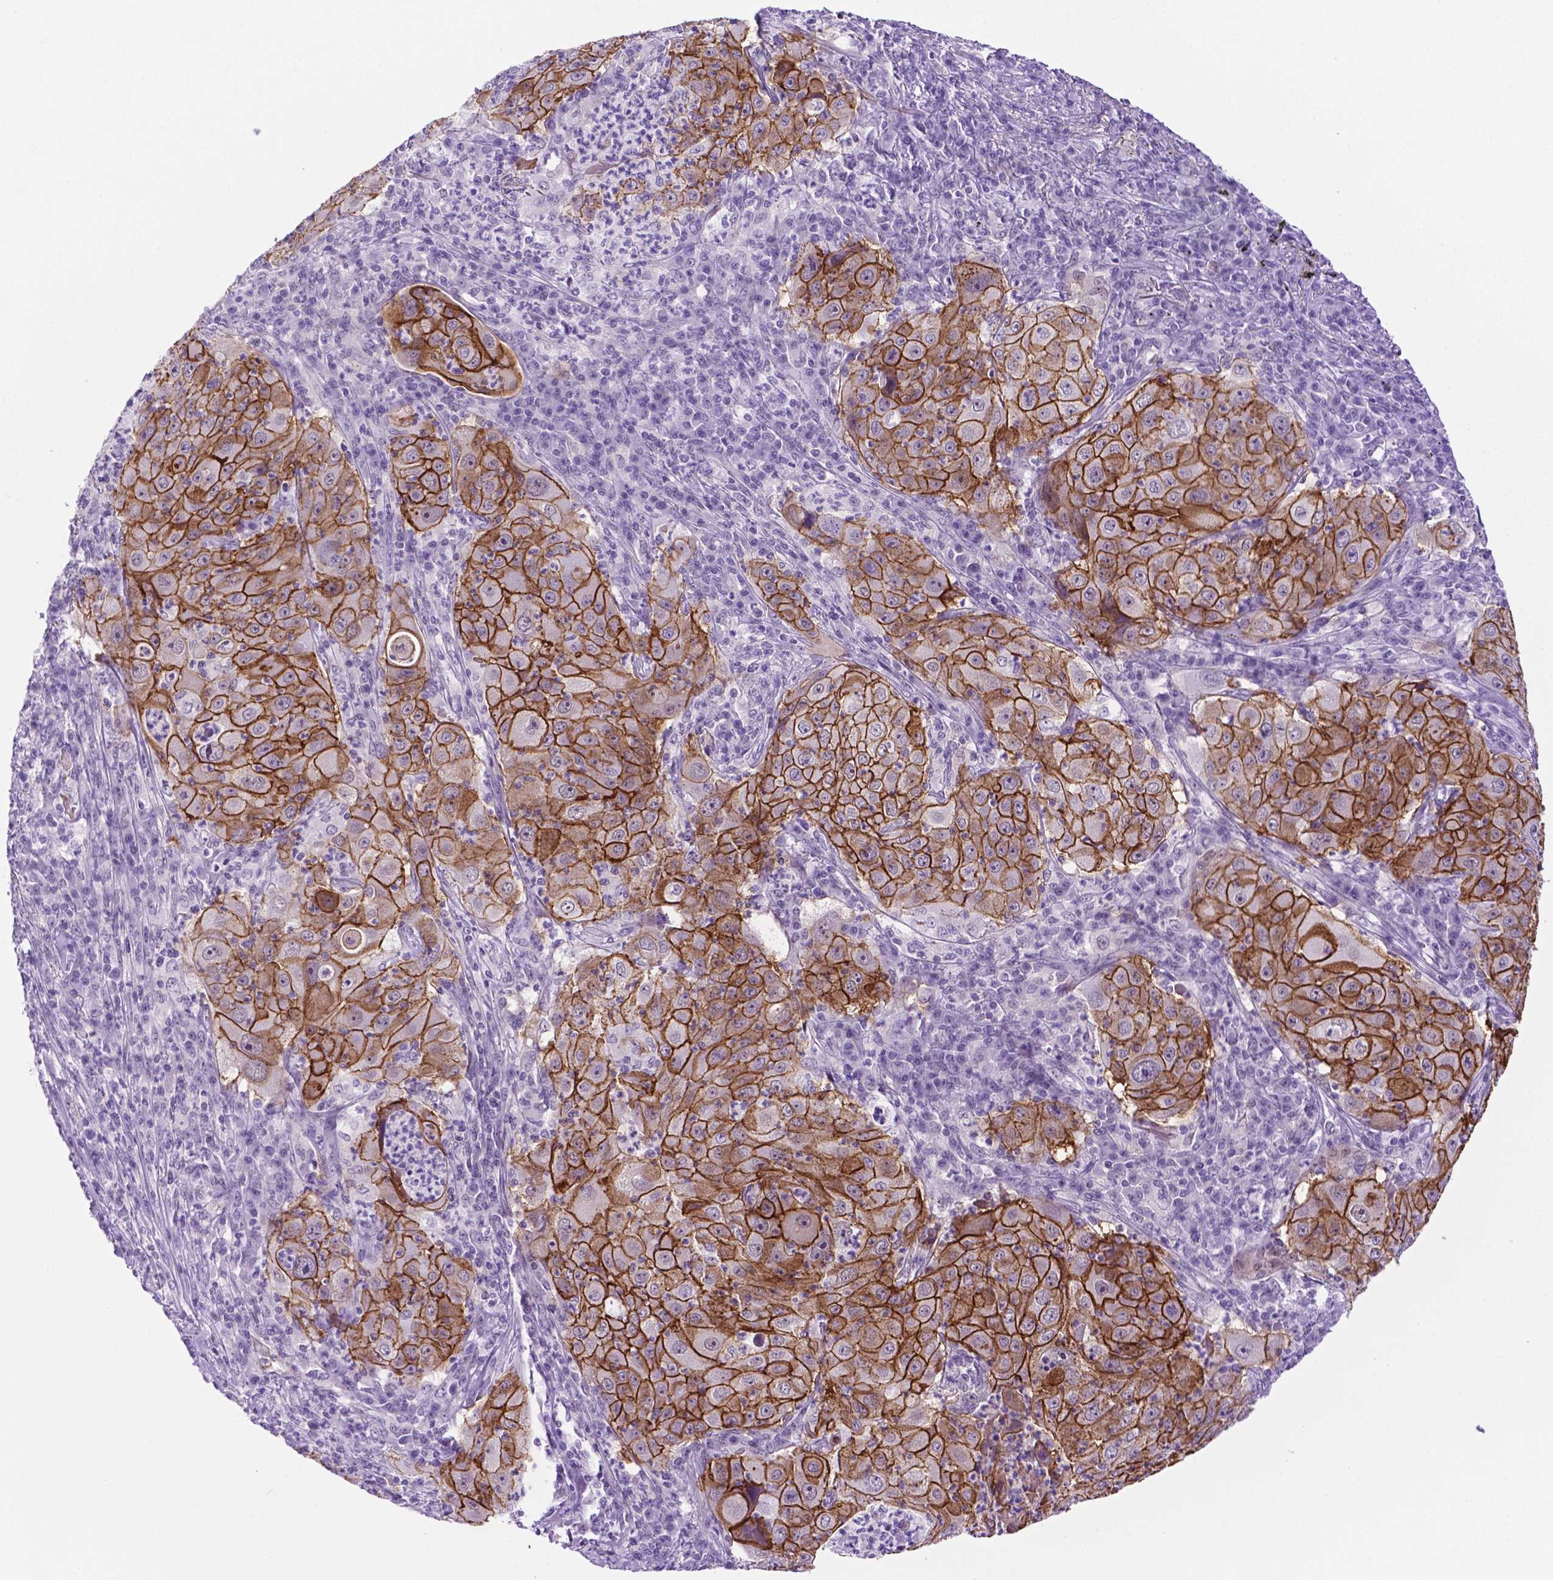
{"staining": {"intensity": "strong", "quantity": ">75%", "location": "cytoplasmic/membranous"}, "tissue": "lung cancer", "cell_type": "Tumor cells", "image_type": "cancer", "snomed": [{"axis": "morphology", "description": "Squamous cell carcinoma, NOS"}, {"axis": "topography", "description": "Lung"}], "caption": "Lung squamous cell carcinoma tissue shows strong cytoplasmic/membranous positivity in about >75% of tumor cells, visualized by immunohistochemistry.", "gene": "TACSTD2", "patient": {"sex": "female", "age": 59}}